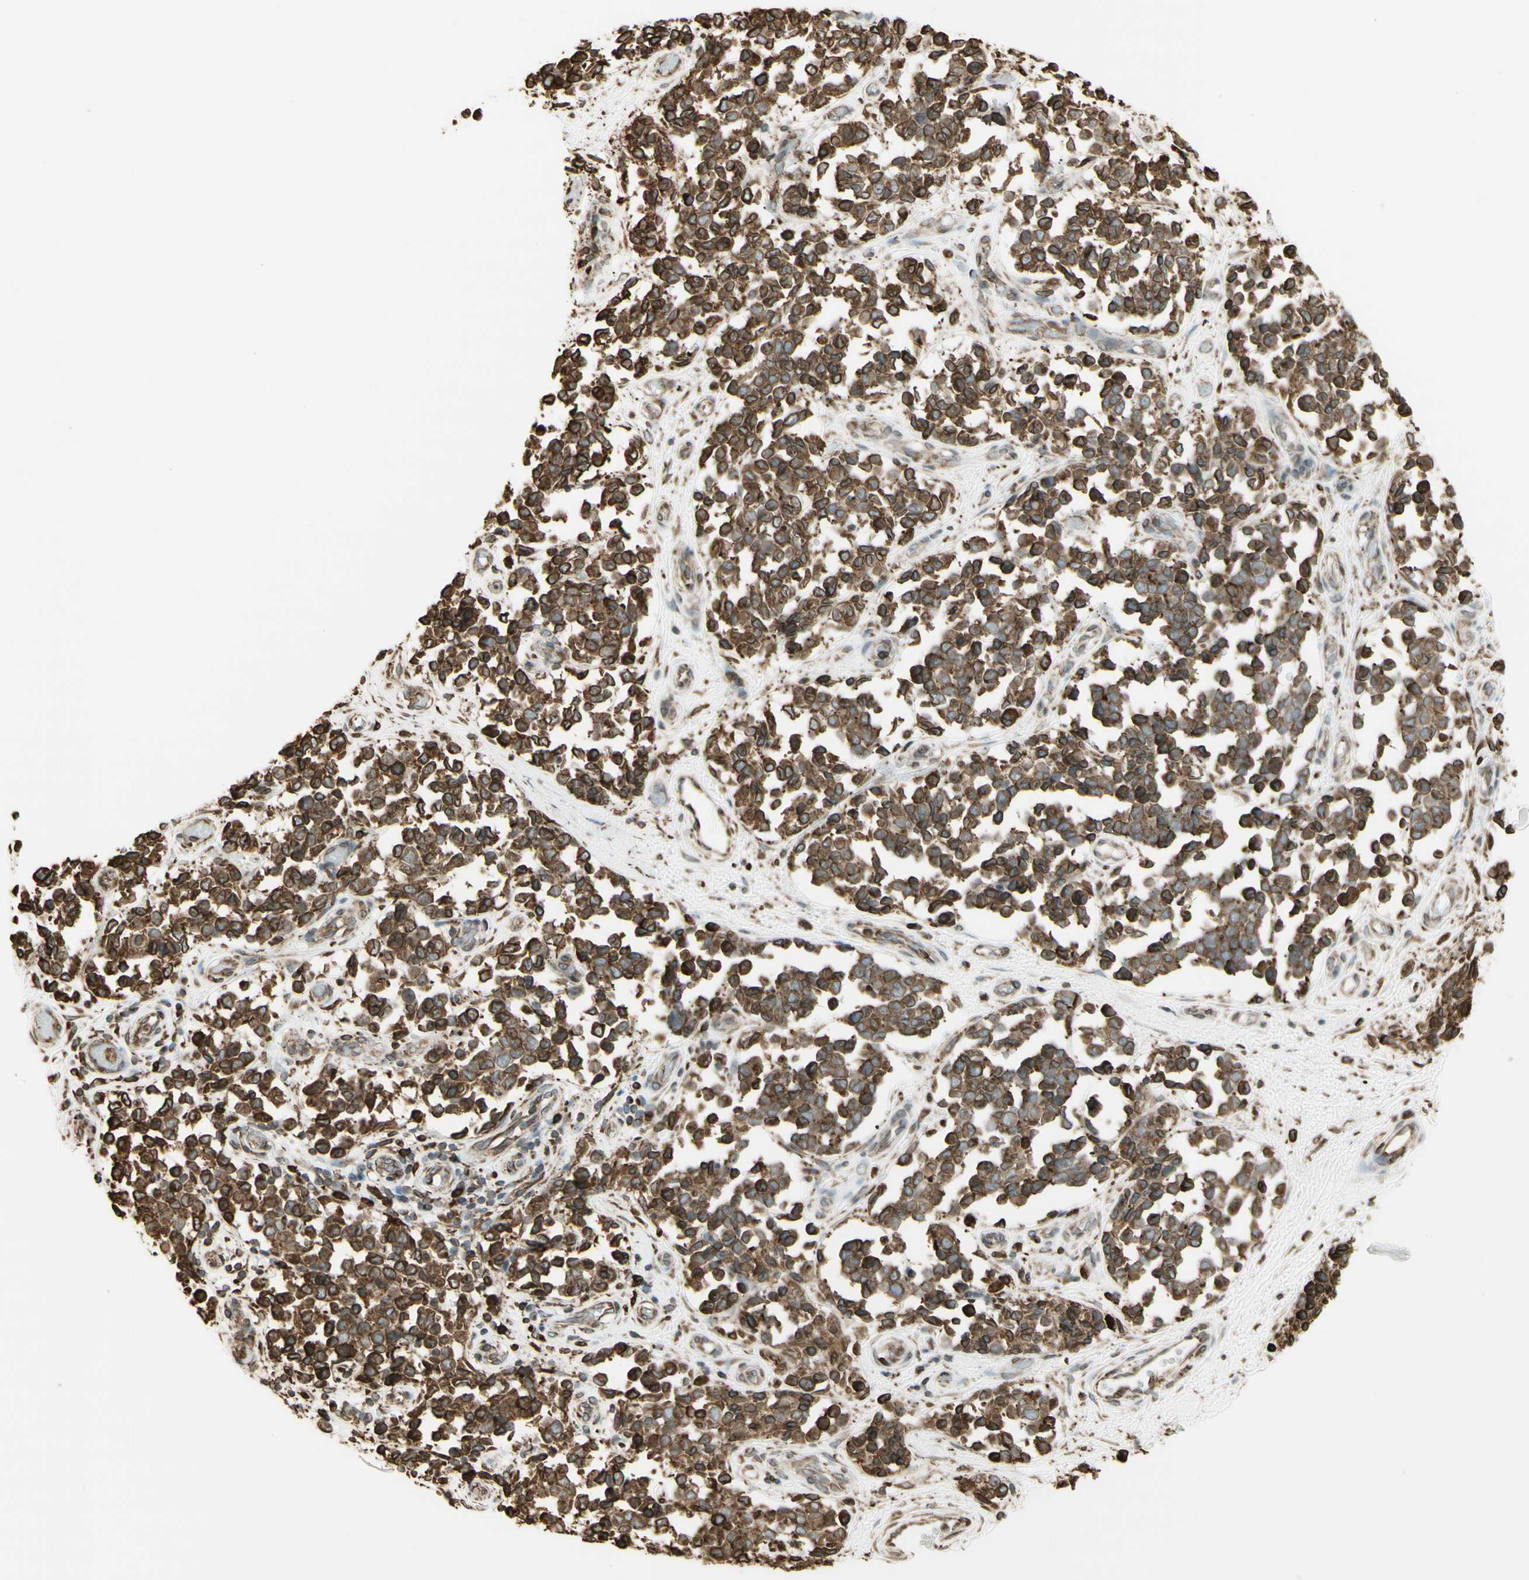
{"staining": {"intensity": "moderate", "quantity": ">75%", "location": "cytoplasmic/membranous"}, "tissue": "melanoma", "cell_type": "Tumor cells", "image_type": "cancer", "snomed": [{"axis": "morphology", "description": "Malignant melanoma, NOS"}, {"axis": "topography", "description": "Skin"}], "caption": "A brown stain shows moderate cytoplasmic/membranous positivity of a protein in melanoma tumor cells.", "gene": "CANX", "patient": {"sex": "female", "age": 64}}